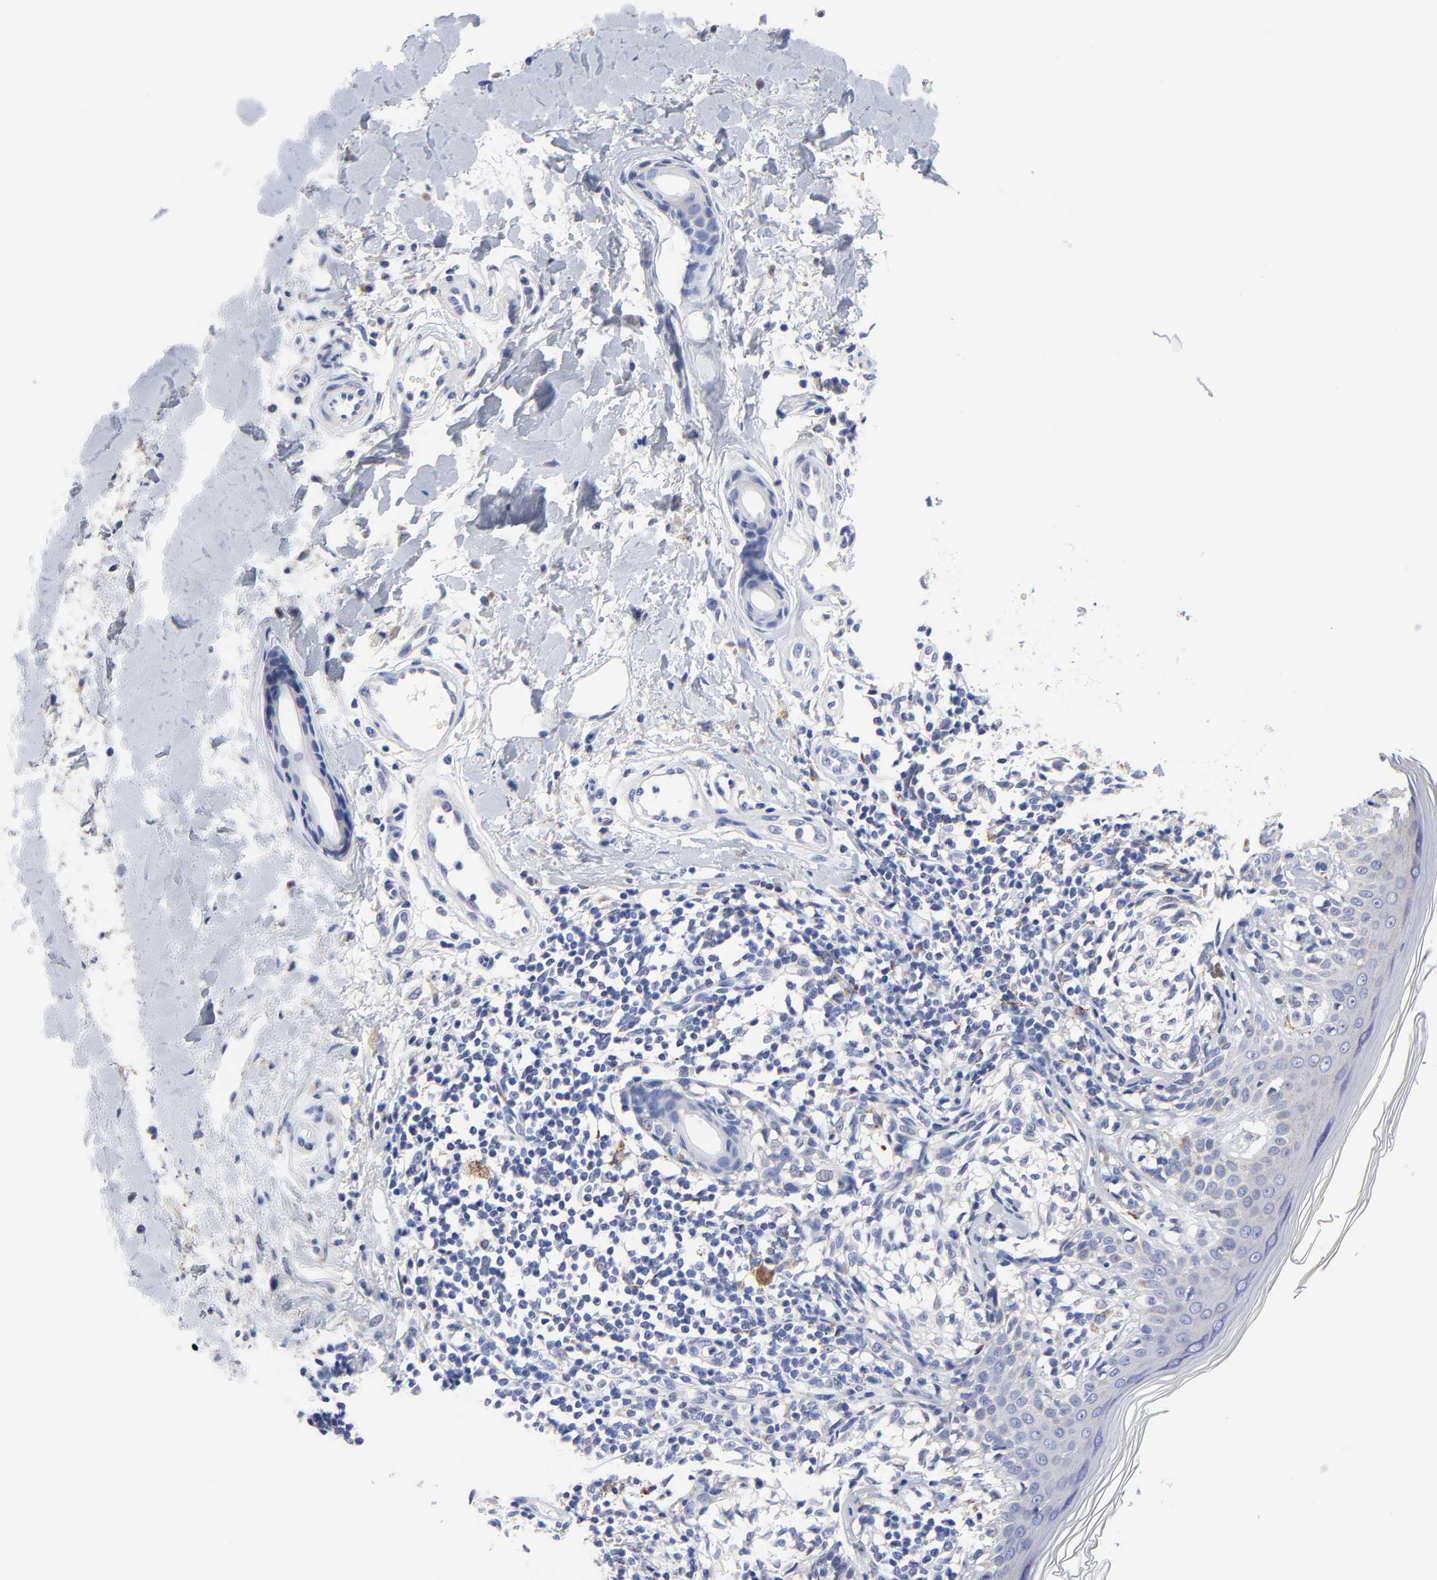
{"staining": {"intensity": "negative", "quantity": "none", "location": "none"}, "tissue": "melanoma", "cell_type": "Tumor cells", "image_type": "cancer", "snomed": [{"axis": "morphology", "description": "Malignant melanoma, NOS"}, {"axis": "topography", "description": "Skin"}], "caption": "Tumor cells are negative for brown protein staining in melanoma.", "gene": "FBXO10", "patient": {"sex": "male", "age": 67}}